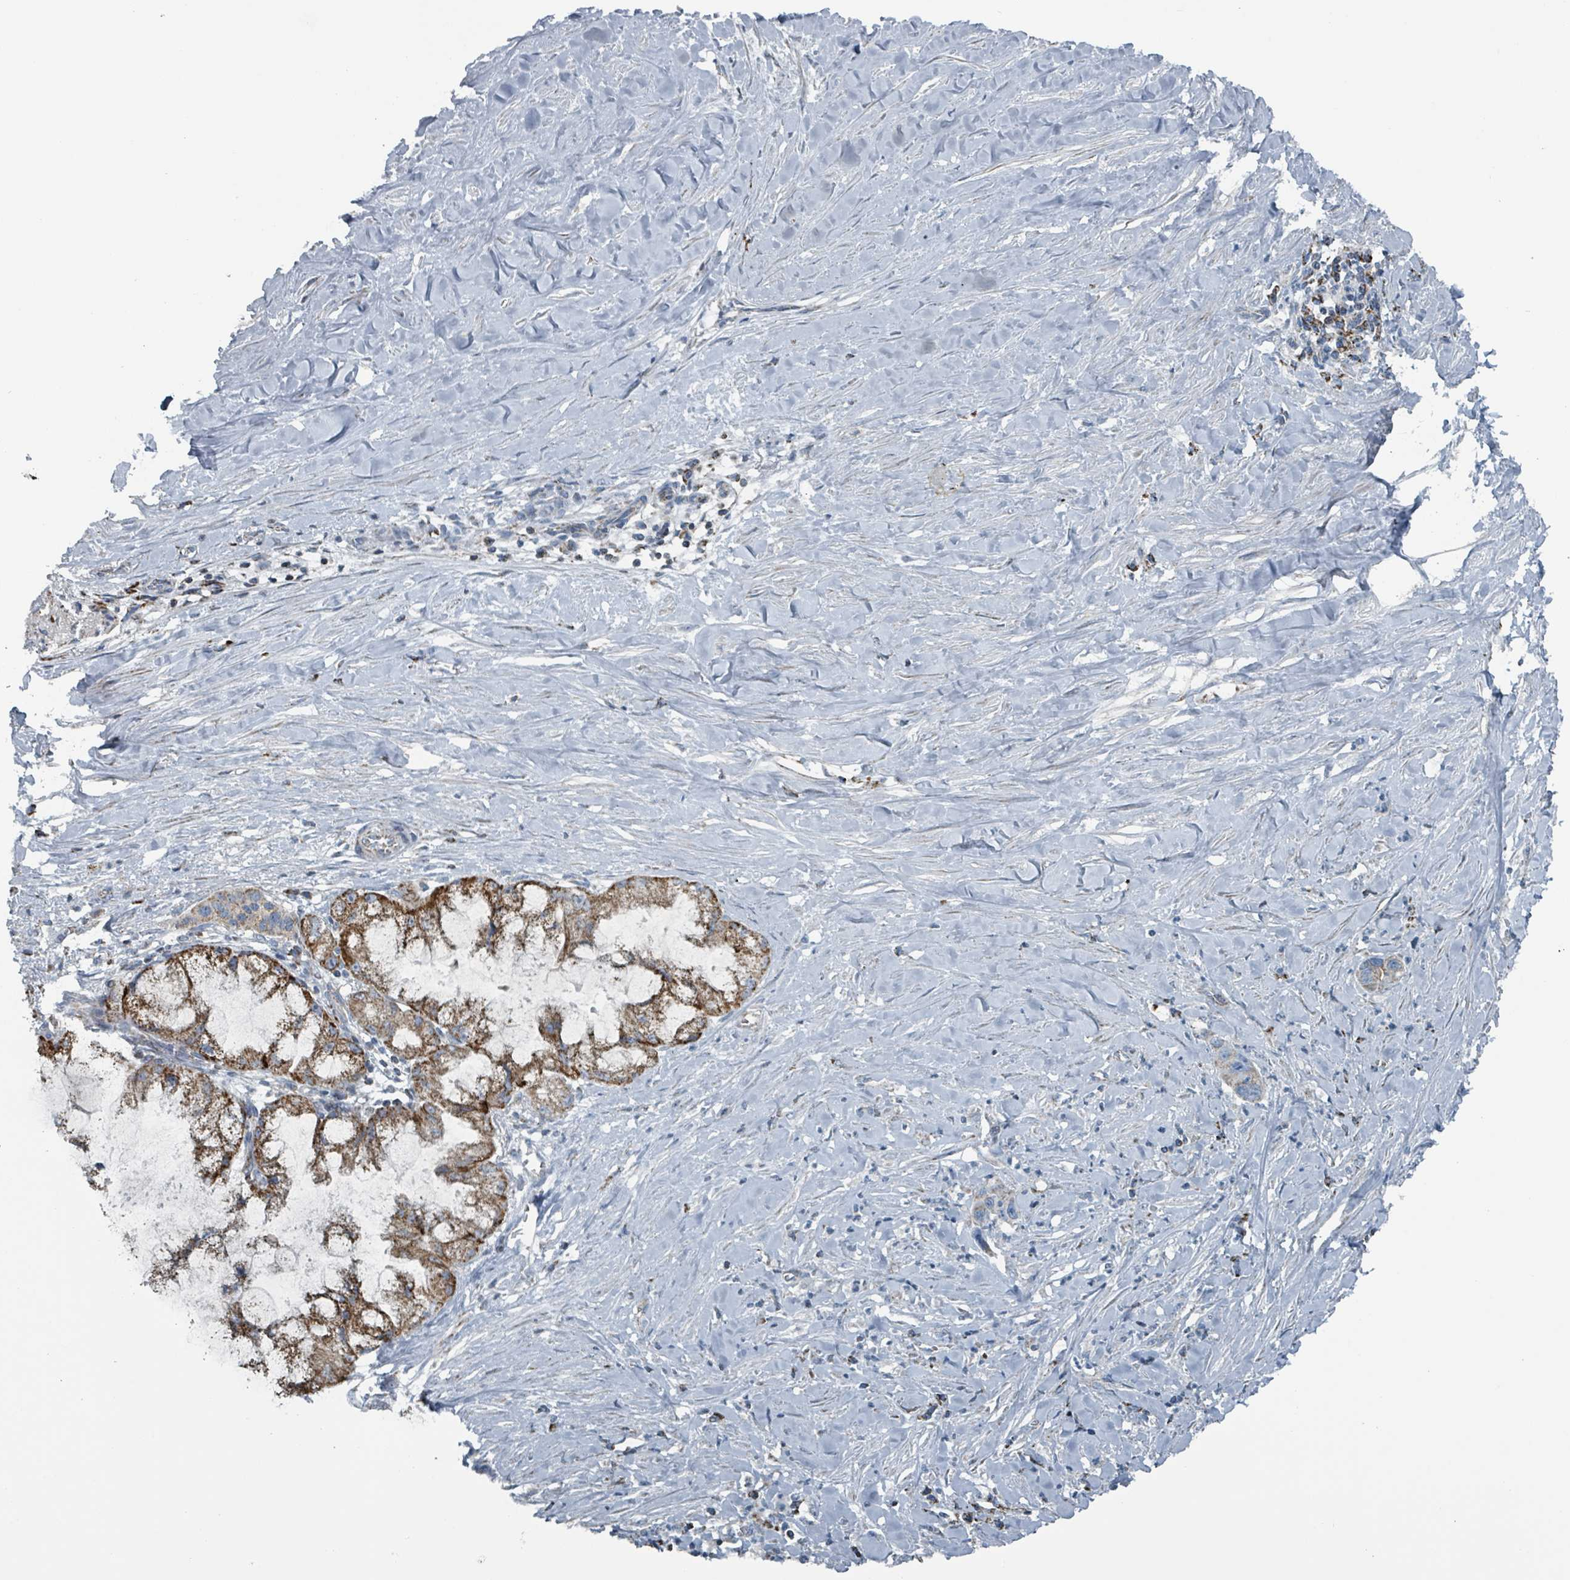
{"staining": {"intensity": "strong", "quantity": "25%-75%", "location": "cytoplasmic/membranous"}, "tissue": "pancreatic cancer", "cell_type": "Tumor cells", "image_type": "cancer", "snomed": [{"axis": "morphology", "description": "Adenocarcinoma, NOS"}, {"axis": "topography", "description": "Pancreas"}], "caption": "A brown stain shows strong cytoplasmic/membranous expression of a protein in human pancreatic adenocarcinoma tumor cells. (DAB IHC, brown staining for protein, blue staining for nuclei).", "gene": "ABHD18", "patient": {"sex": "male", "age": 73}}